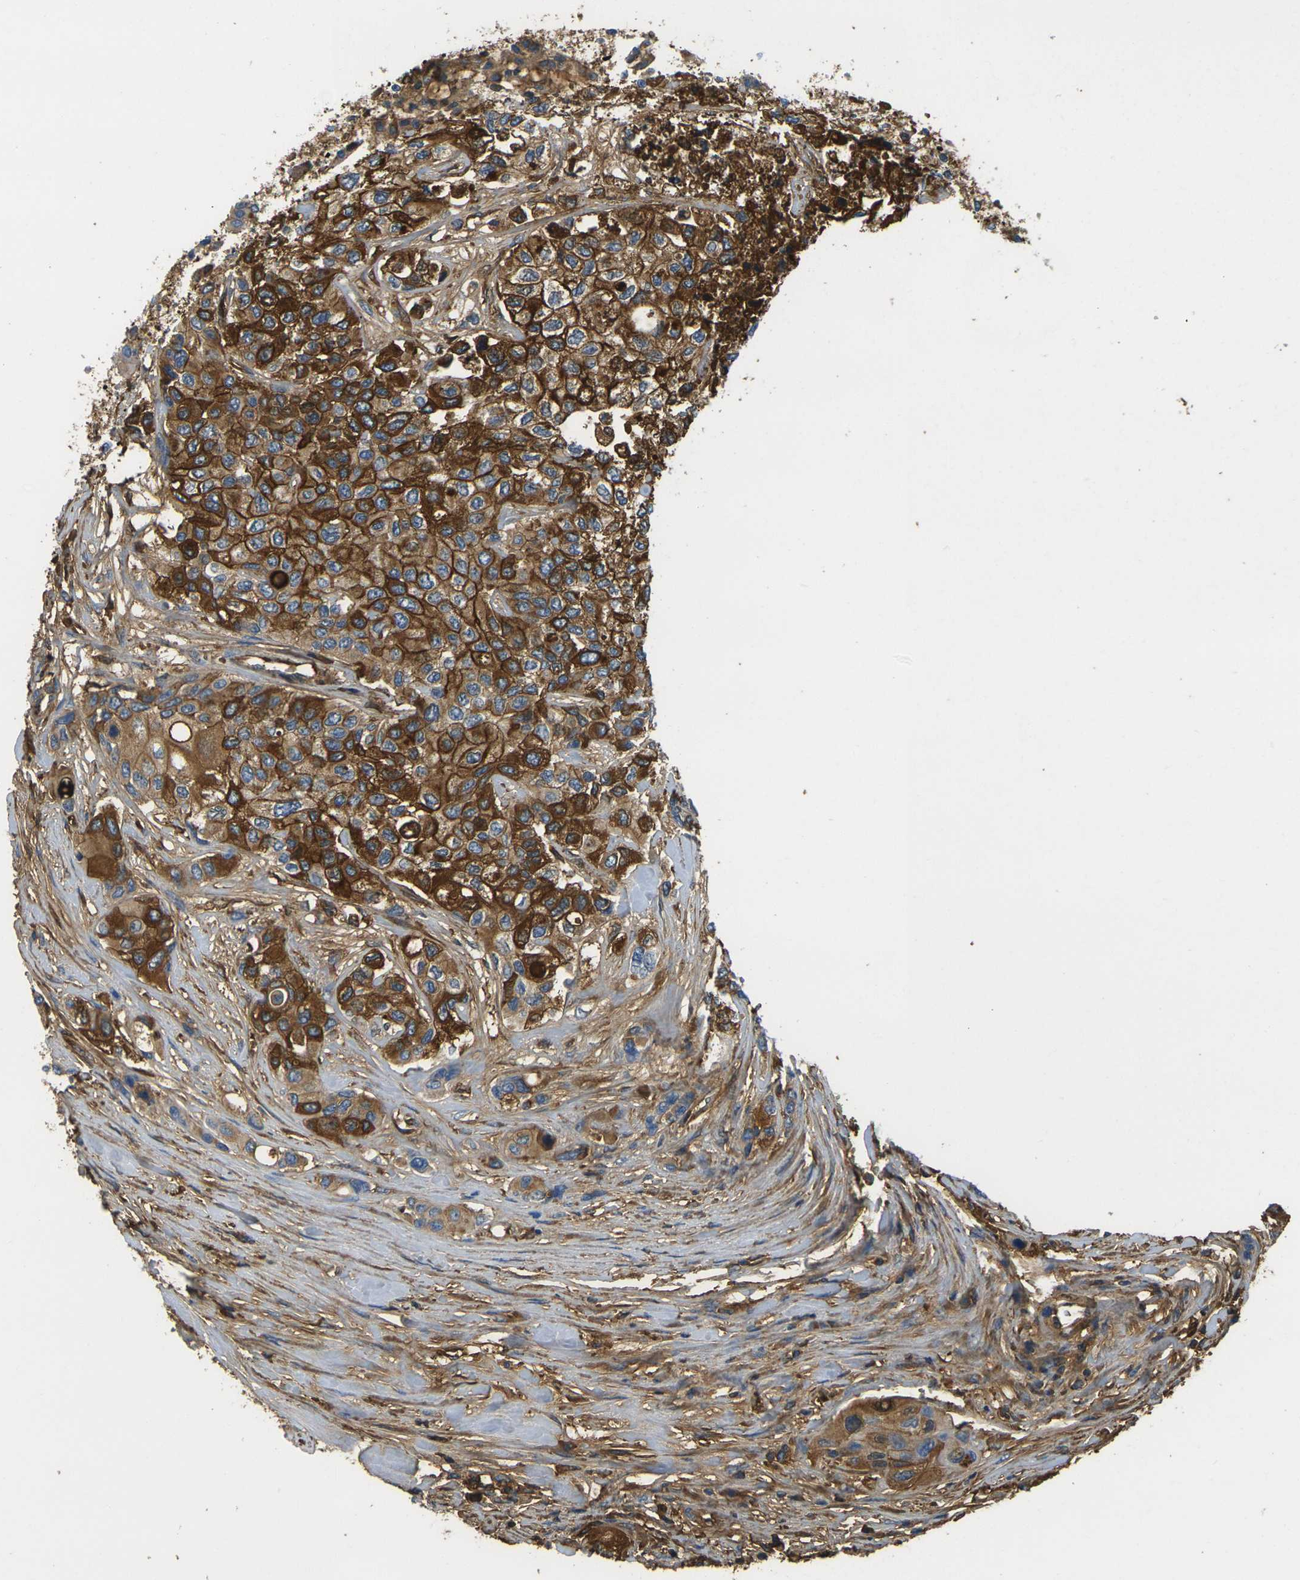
{"staining": {"intensity": "strong", "quantity": ">75%", "location": "cytoplasmic/membranous"}, "tissue": "urothelial cancer", "cell_type": "Tumor cells", "image_type": "cancer", "snomed": [{"axis": "morphology", "description": "Urothelial carcinoma, High grade"}, {"axis": "topography", "description": "Urinary bladder"}], "caption": "Tumor cells exhibit high levels of strong cytoplasmic/membranous staining in about >75% of cells in human high-grade urothelial carcinoma.", "gene": "PLCD1", "patient": {"sex": "female", "age": 56}}